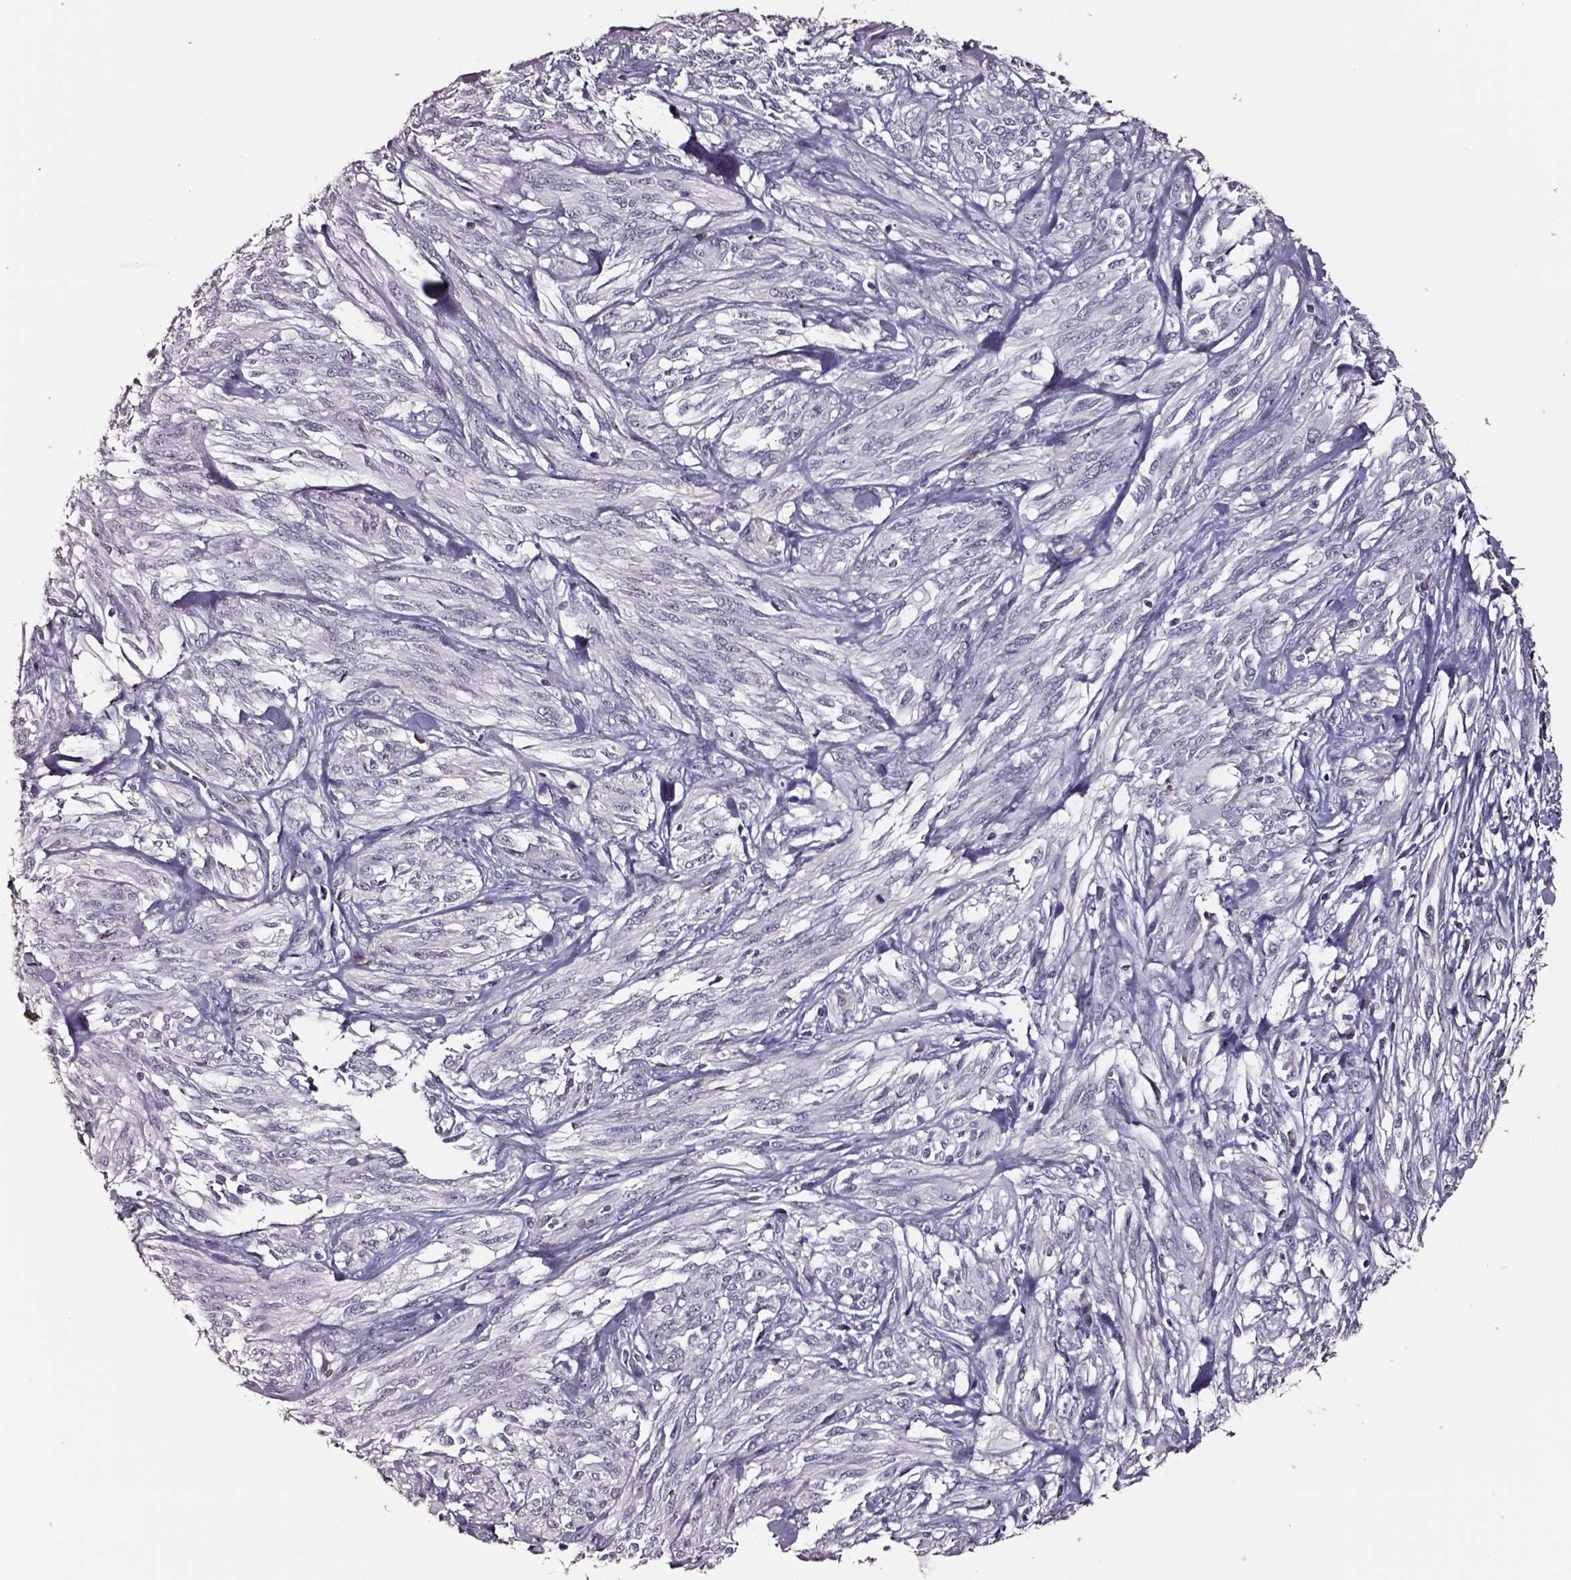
{"staining": {"intensity": "negative", "quantity": "none", "location": "none"}, "tissue": "melanoma", "cell_type": "Tumor cells", "image_type": "cancer", "snomed": [{"axis": "morphology", "description": "Malignant melanoma, NOS"}, {"axis": "topography", "description": "Skin"}], "caption": "Photomicrograph shows no significant protein positivity in tumor cells of melanoma.", "gene": "SMIM17", "patient": {"sex": "female", "age": 91}}